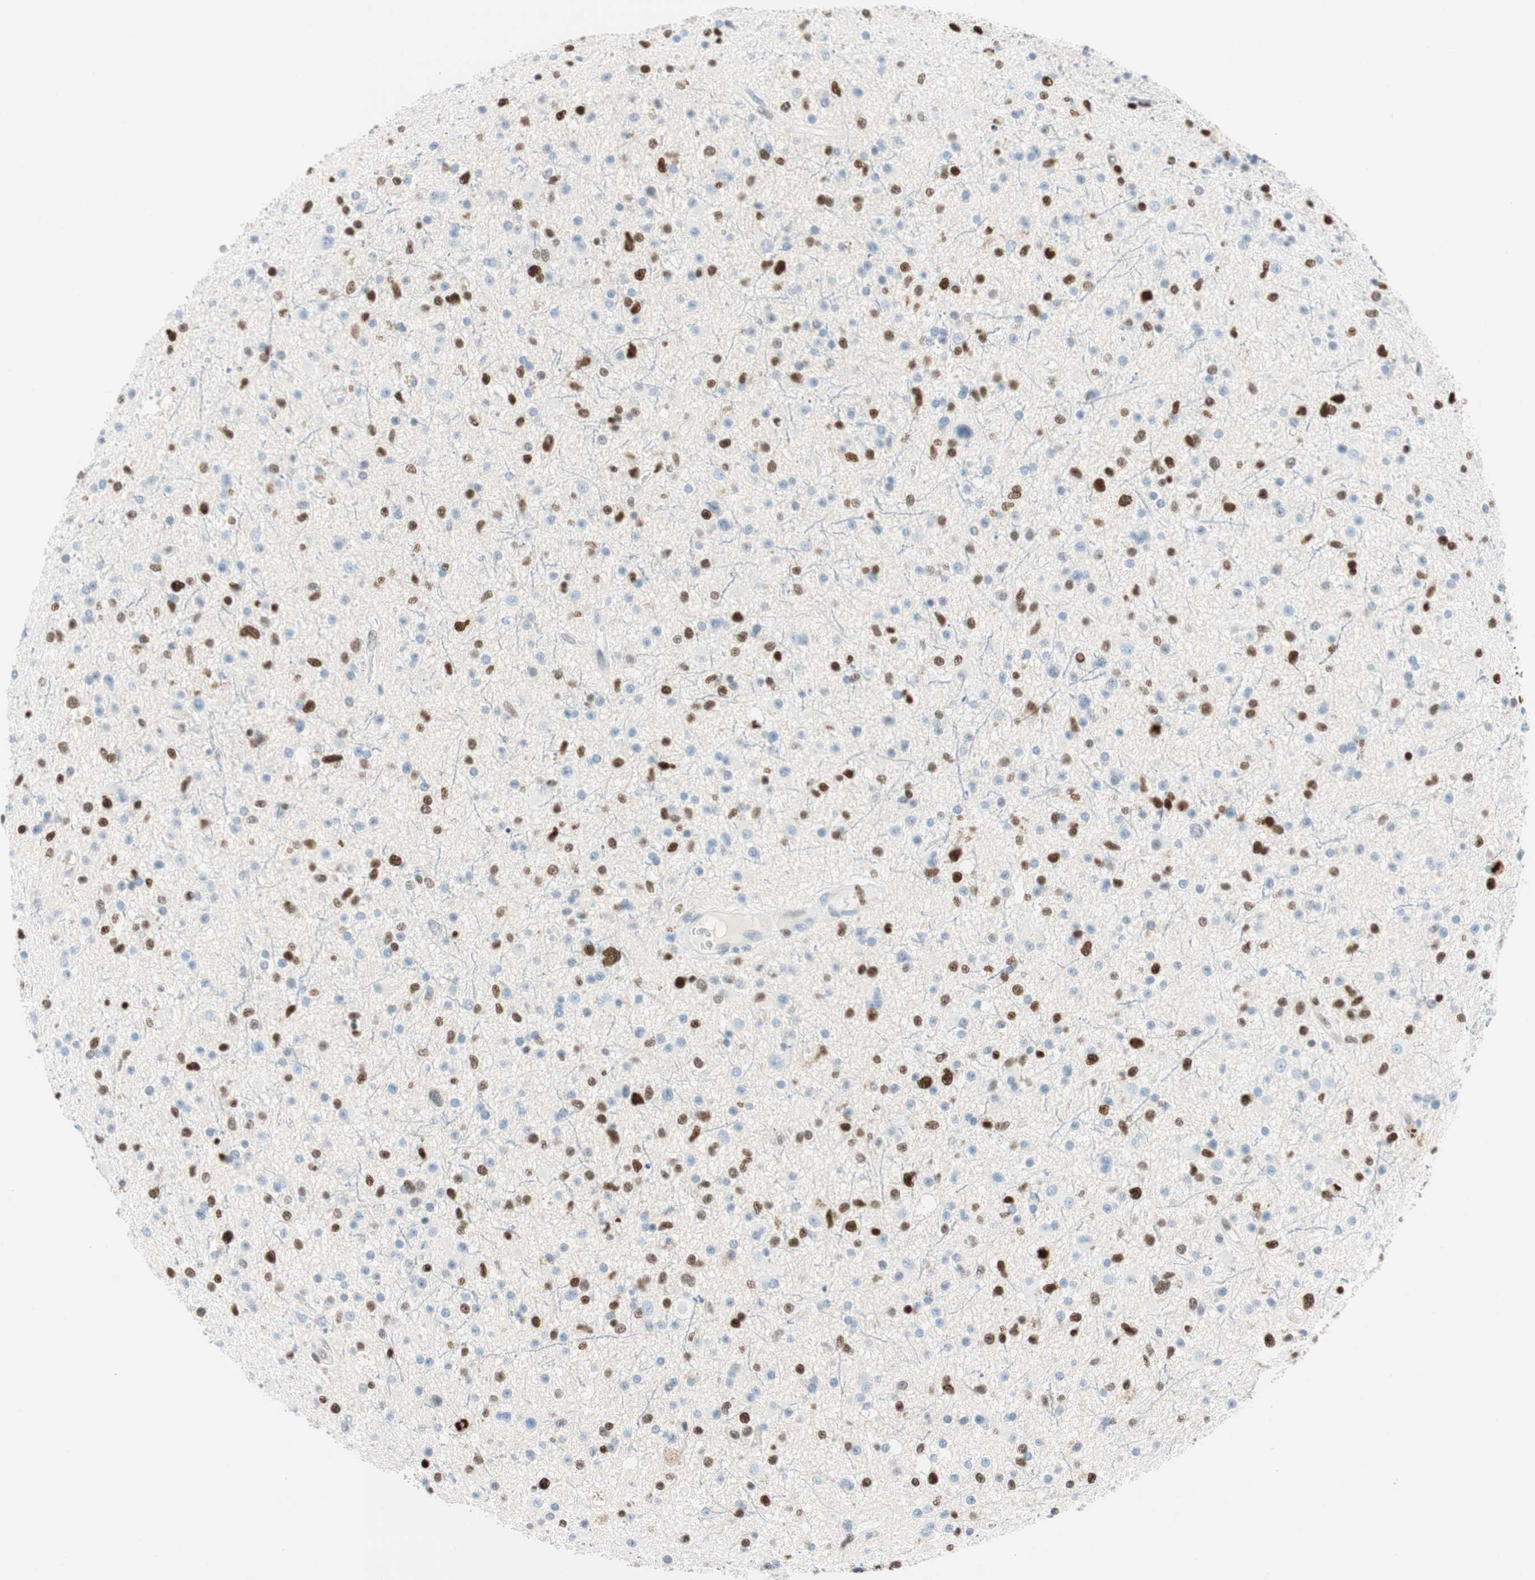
{"staining": {"intensity": "strong", "quantity": "25%-75%", "location": "nuclear"}, "tissue": "glioma", "cell_type": "Tumor cells", "image_type": "cancer", "snomed": [{"axis": "morphology", "description": "Glioma, malignant, High grade"}, {"axis": "topography", "description": "Brain"}], "caption": "Immunohistochemistry (IHC) micrograph of neoplastic tissue: malignant high-grade glioma stained using IHC displays high levels of strong protein expression localized specifically in the nuclear of tumor cells, appearing as a nuclear brown color.", "gene": "EZH2", "patient": {"sex": "male", "age": 33}}